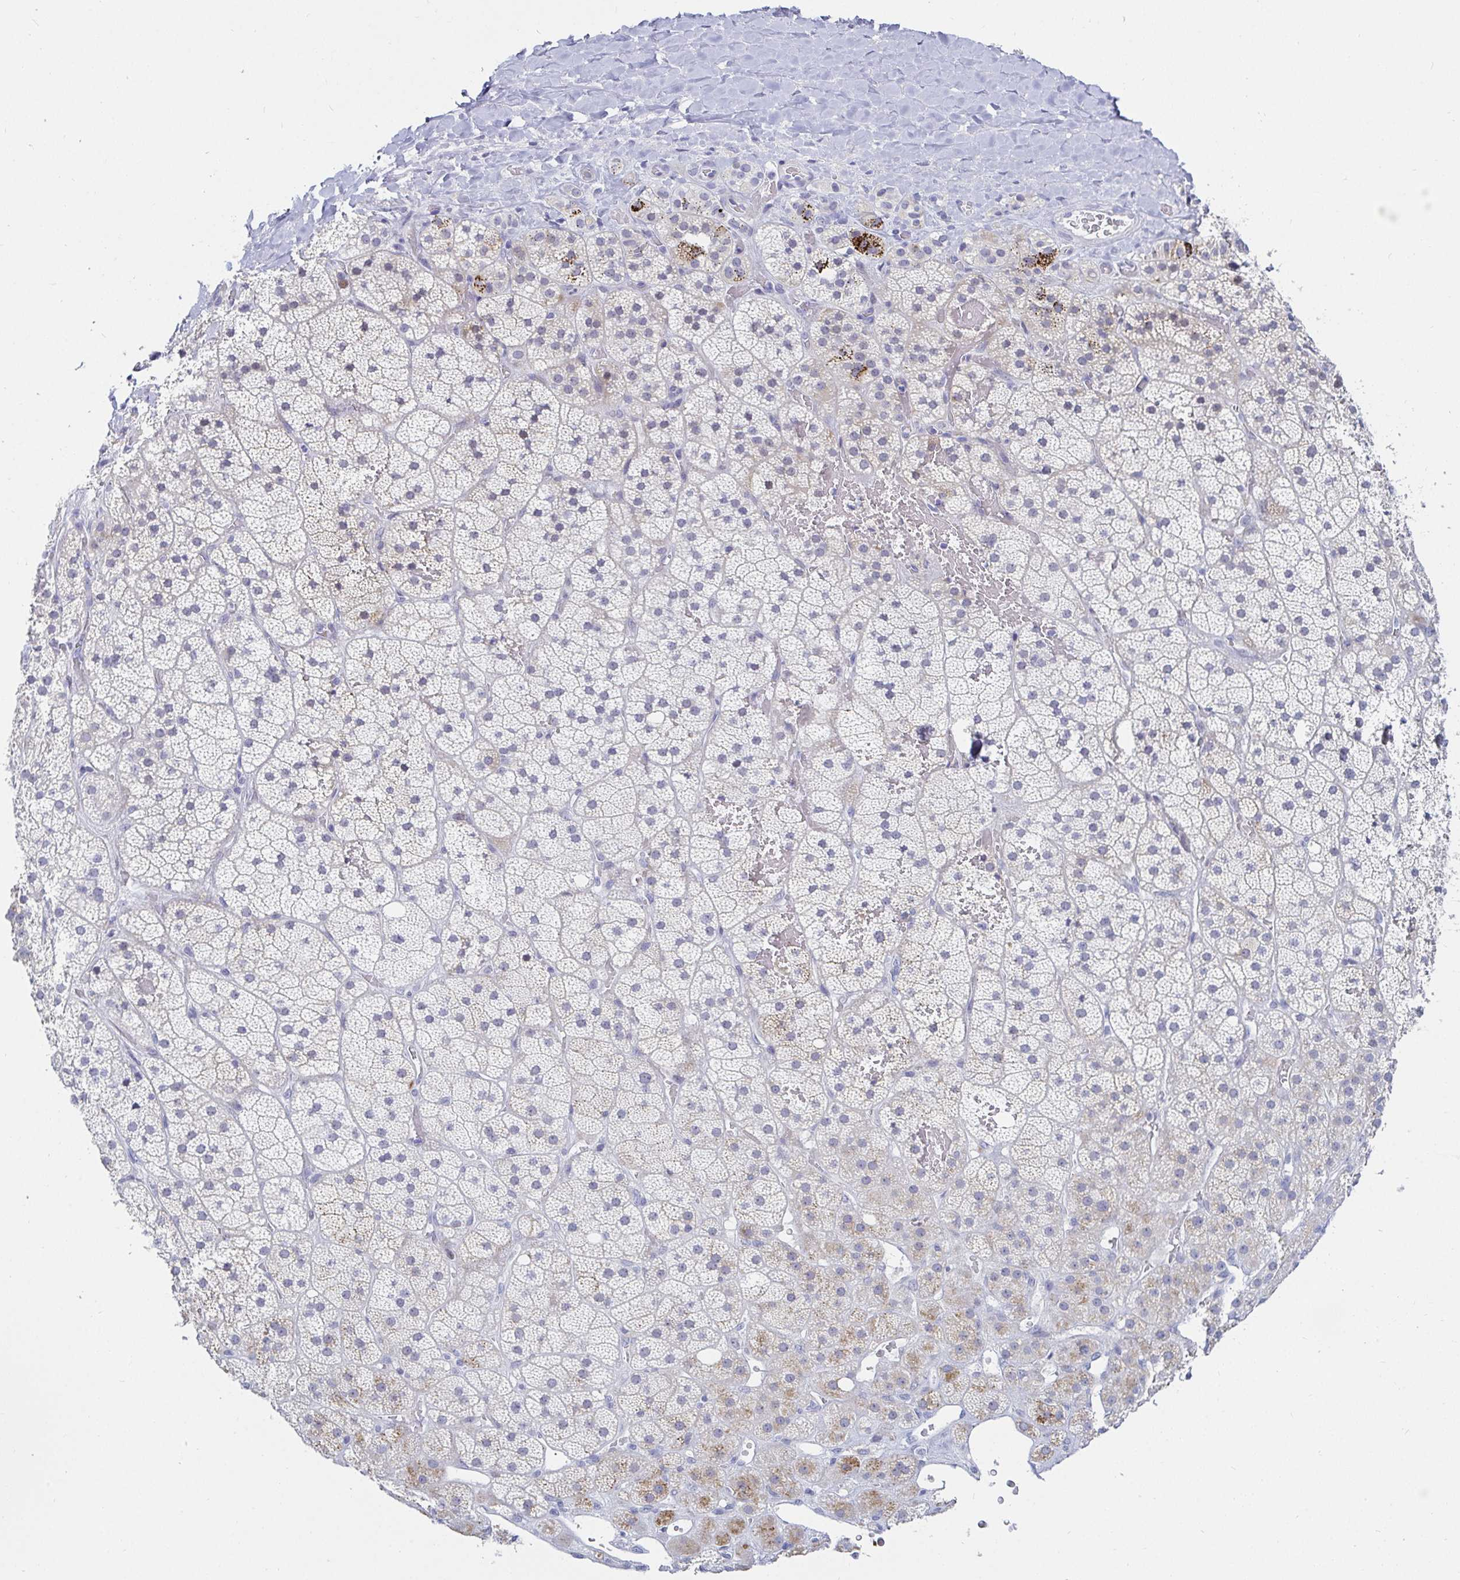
{"staining": {"intensity": "moderate", "quantity": "25%-75%", "location": "cytoplasmic/membranous"}, "tissue": "adrenal gland", "cell_type": "Glandular cells", "image_type": "normal", "snomed": [{"axis": "morphology", "description": "Normal tissue, NOS"}, {"axis": "topography", "description": "Adrenal gland"}], "caption": "DAB immunohistochemical staining of normal adrenal gland exhibits moderate cytoplasmic/membranous protein staining in about 25%-75% of glandular cells.", "gene": "OR10K1", "patient": {"sex": "male", "age": 57}}